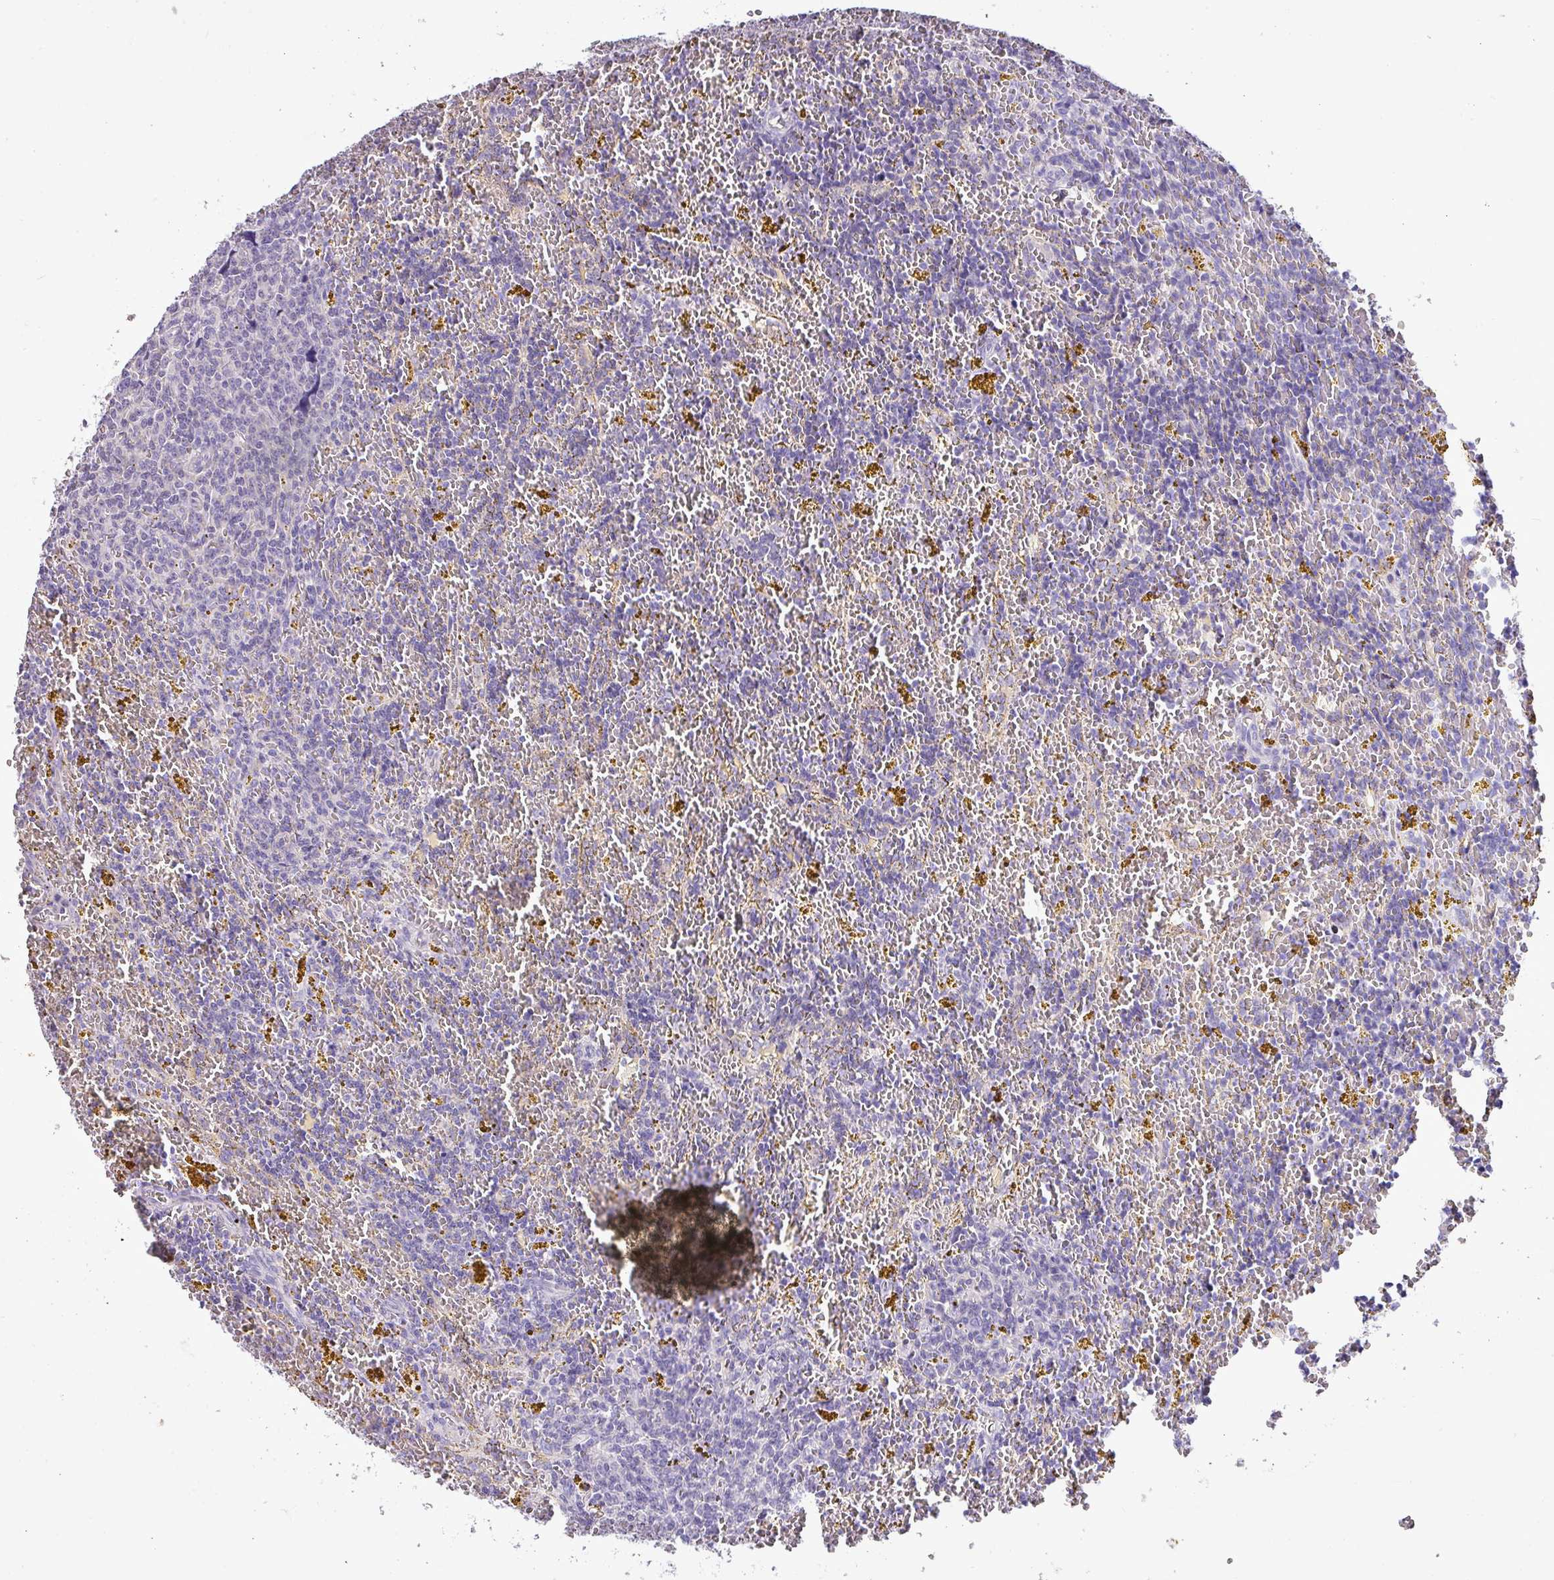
{"staining": {"intensity": "negative", "quantity": "none", "location": "none"}, "tissue": "lymphoma", "cell_type": "Tumor cells", "image_type": "cancer", "snomed": [{"axis": "morphology", "description": "Malignant lymphoma, non-Hodgkin's type, Low grade"}, {"axis": "topography", "description": "Spleen"}, {"axis": "topography", "description": "Lymph node"}], "caption": "Low-grade malignant lymphoma, non-Hodgkin's type stained for a protein using immunohistochemistry (IHC) shows no expression tumor cells.", "gene": "BRINP2", "patient": {"sex": "female", "age": 66}}